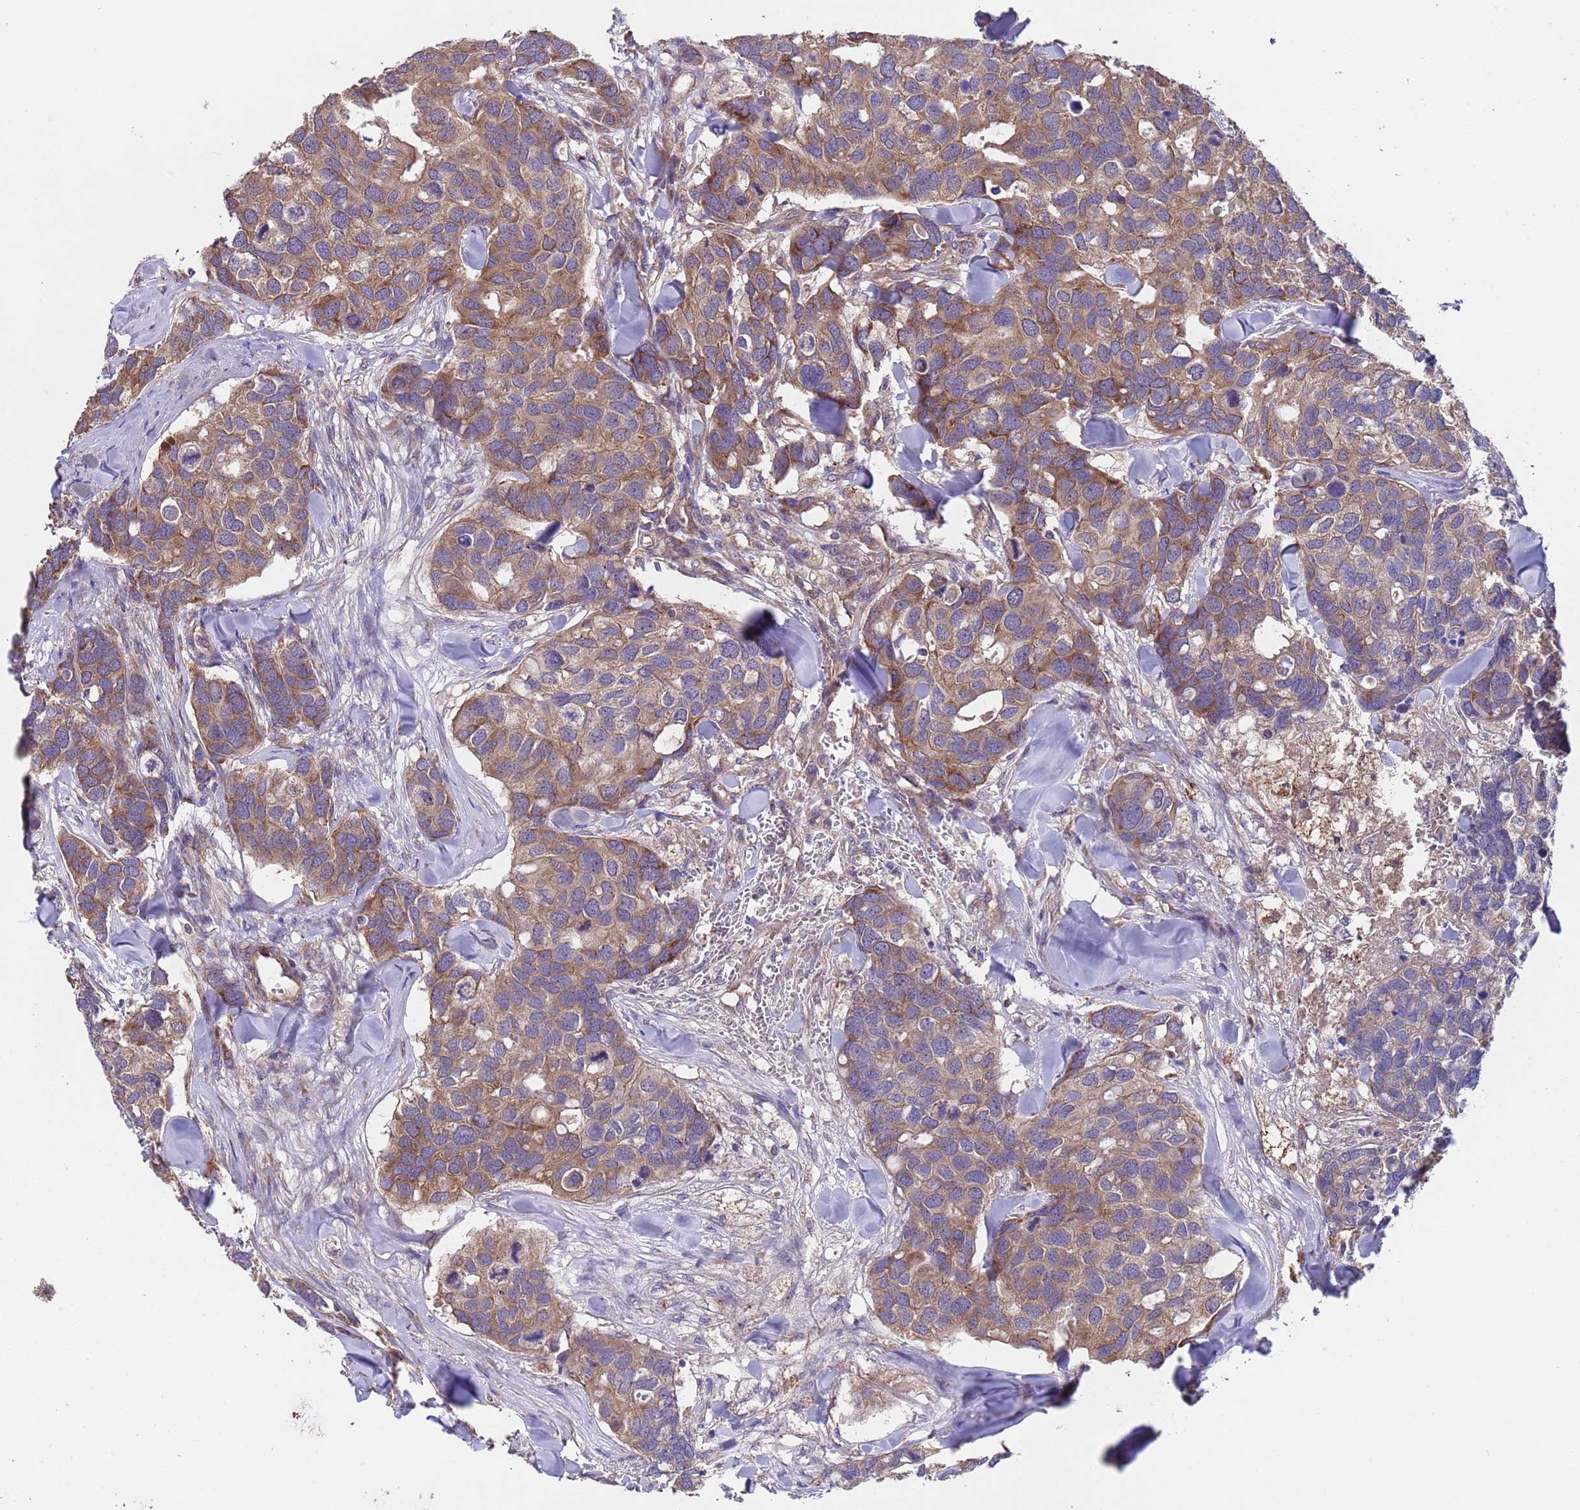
{"staining": {"intensity": "moderate", "quantity": ">75%", "location": "cytoplasmic/membranous"}, "tissue": "breast cancer", "cell_type": "Tumor cells", "image_type": "cancer", "snomed": [{"axis": "morphology", "description": "Duct carcinoma"}, {"axis": "topography", "description": "Breast"}], "caption": "Human infiltrating ductal carcinoma (breast) stained with a brown dye displays moderate cytoplasmic/membranous positive expression in about >75% of tumor cells.", "gene": "EEF1AKMT1", "patient": {"sex": "female", "age": 83}}